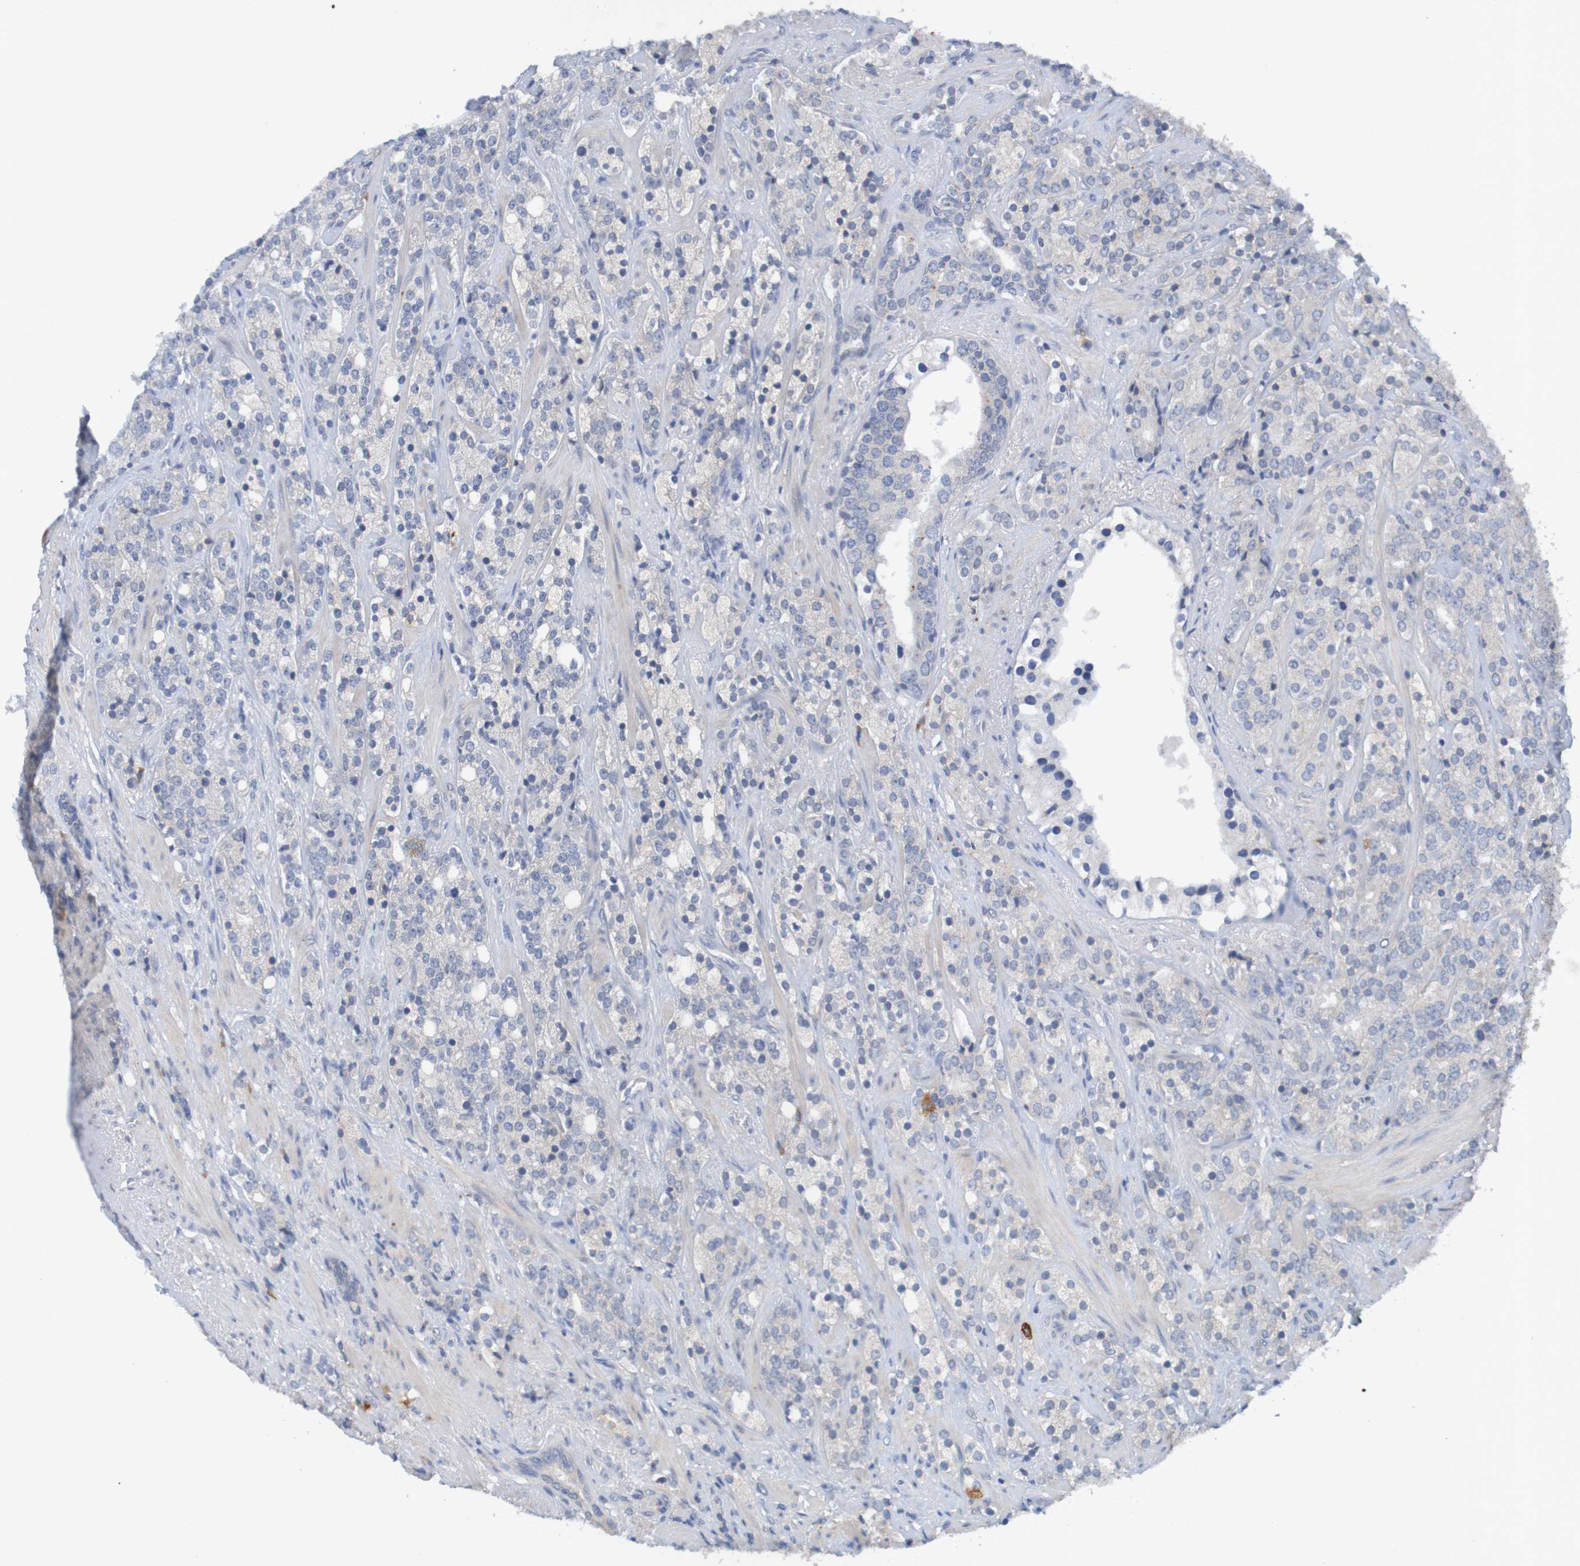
{"staining": {"intensity": "weak", "quantity": "<25%", "location": "cytoplasmic/membranous"}, "tissue": "prostate cancer", "cell_type": "Tumor cells", "image_type": "cancer", "snomed": [{"axis": "morphology", "description": "Adenocarcinoma, High grade"}, {"axis": "topography", "description": "Prostate"}], "caption": "Micrograph shows no significant protein positivity in tumor cells of prostate cancer (high-grade adenocarcinoma).", "gene": "LTA", "patient": {"sex": "male", "age": 71}}